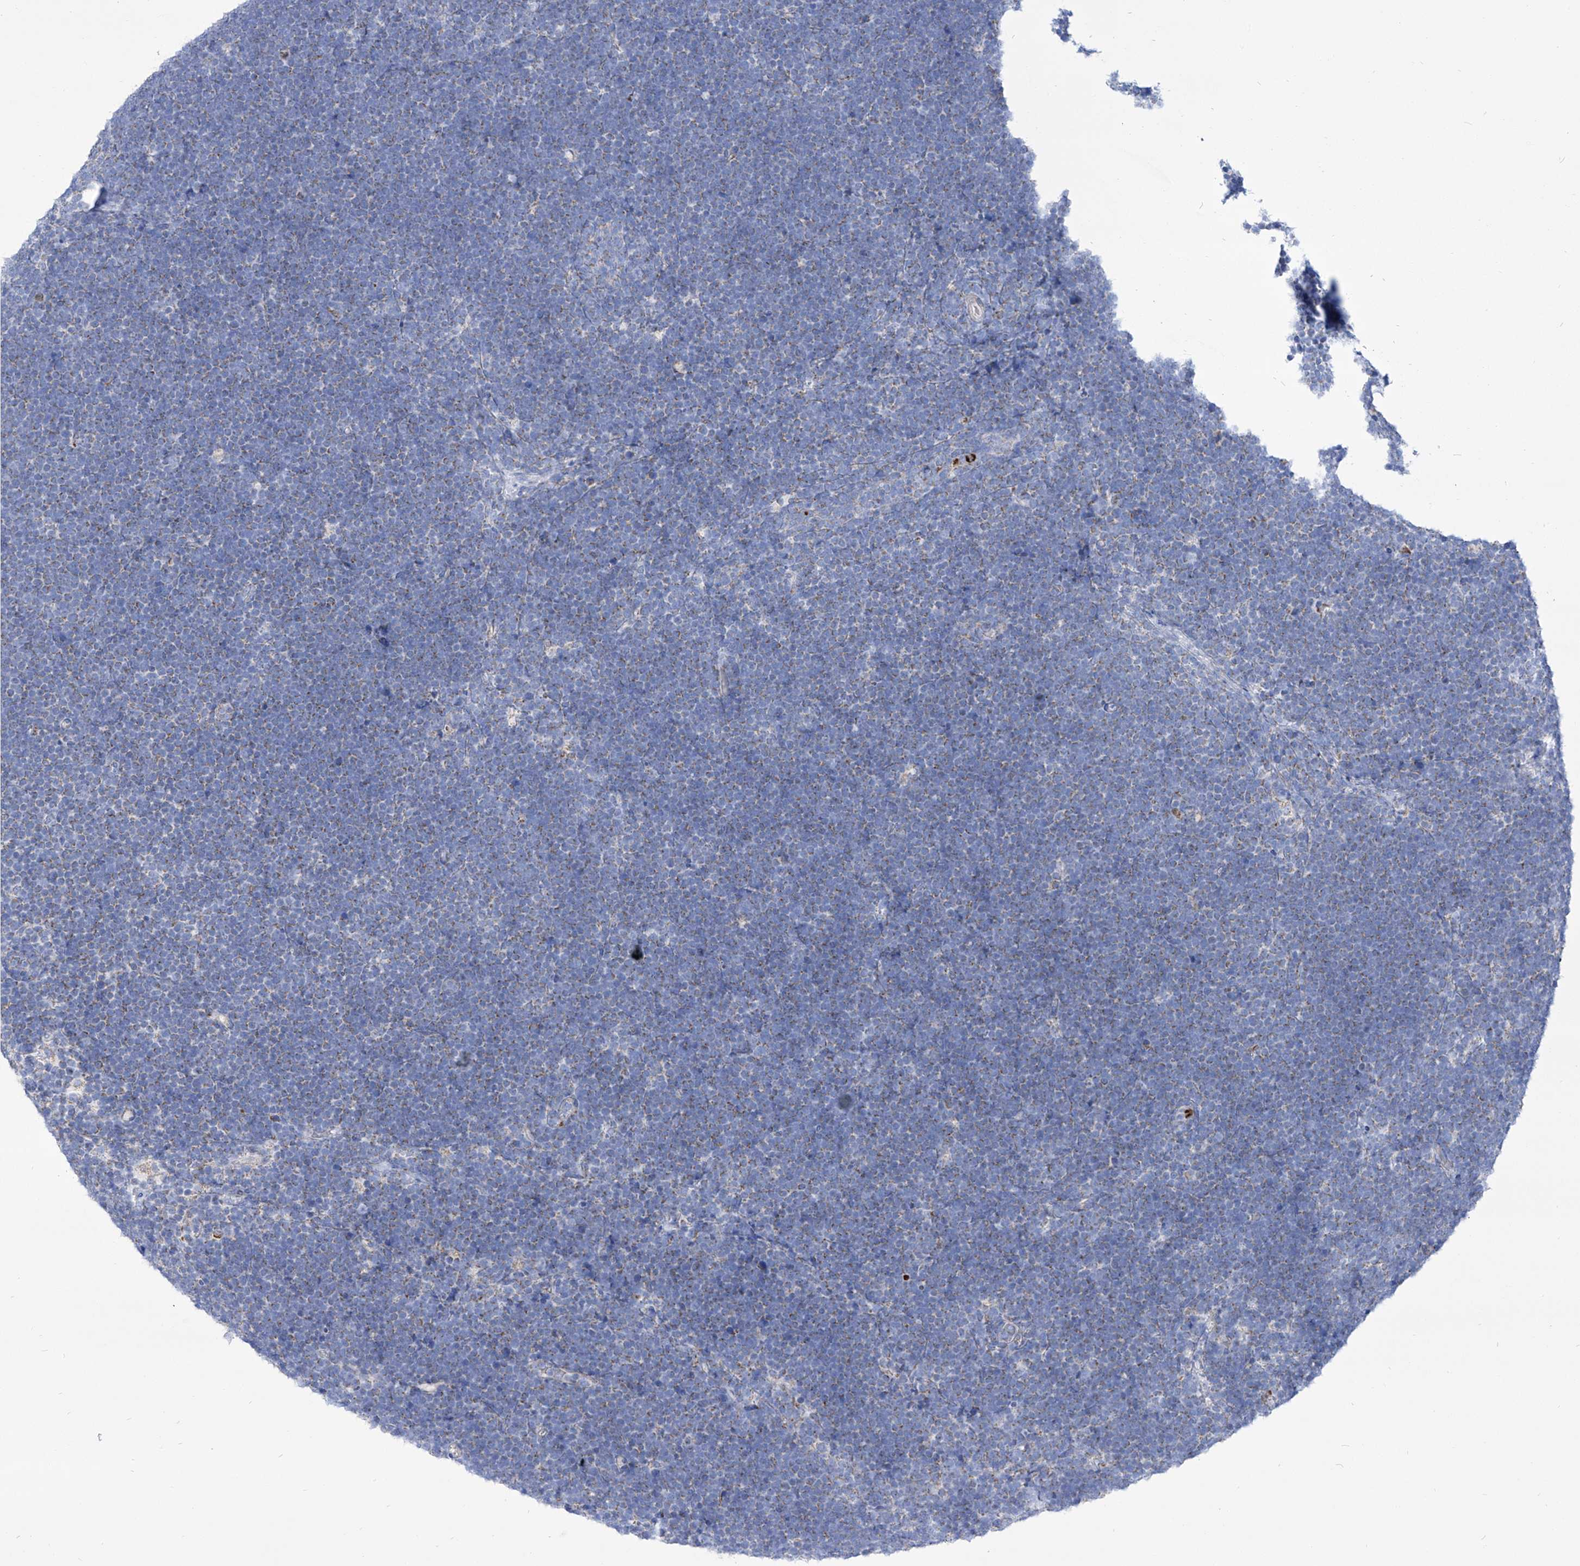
{"staining": {"intensity": "negative", "quantity": "none", "location": "none"}, "tissue": "lymphoma", "cell_type": "Tumor cells", "image_type": "cancer", "snomed": [{"axis": "morphology", "description": "Malignant lymphoma, non-Hodgkin's type, High grade"}, {"axis": "topography", "description": "Lymph node"}], "caption": "Tumor cells show no significant expression in lymphoma.", "gene": "COQ3", "patient": {"sex": "male", "age": 13}}